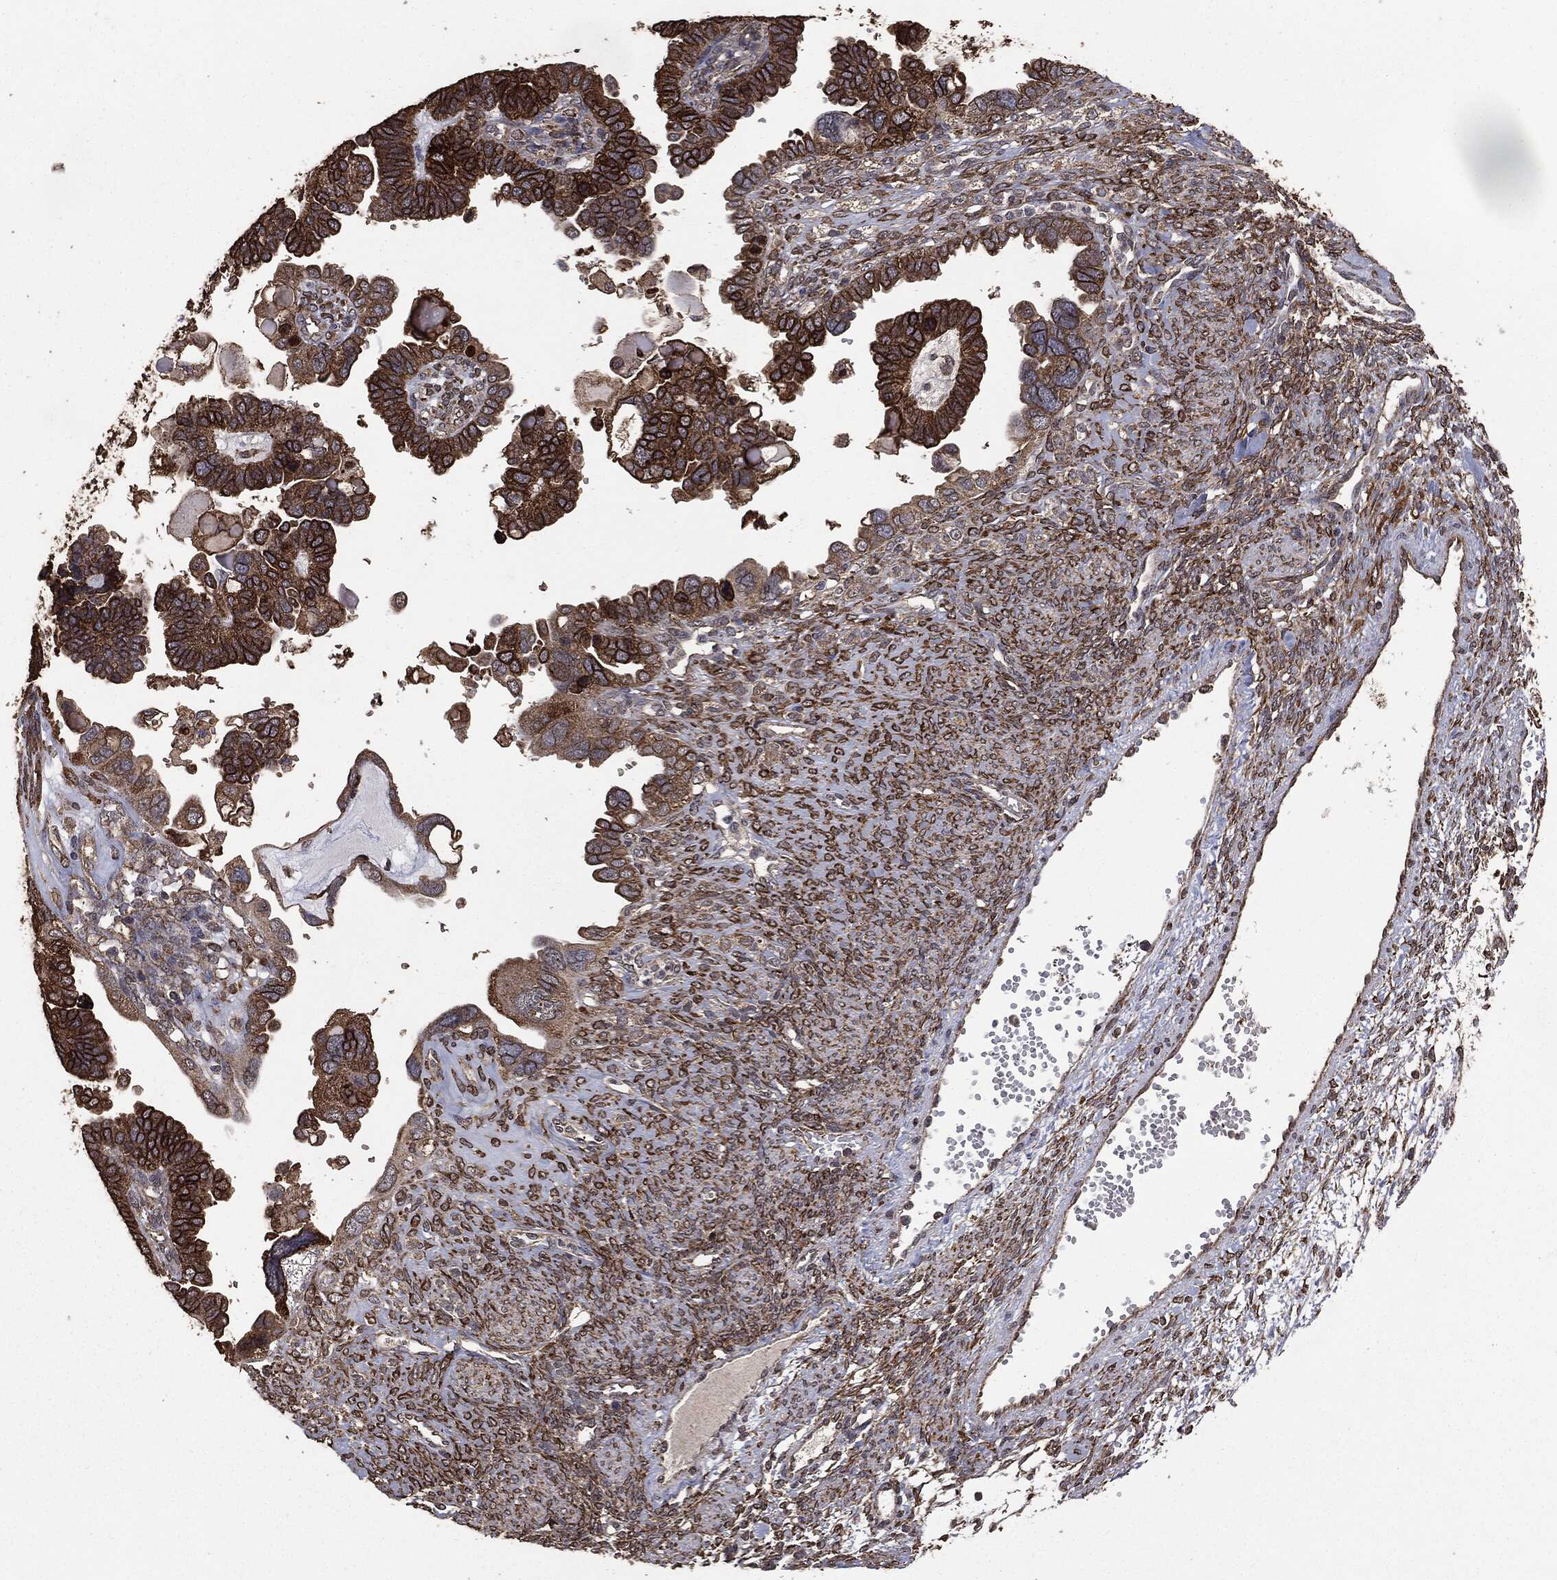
{"staining": {"intensity": "strong", "quantity": ">75%", "location": "cytoplasmic/membranous"}, "tissue": "ovarian cancer", "cell_type": "Tumor cells", "image_type": "cancer", "snomed": [{"axis": "morphology", "description": "Cystadenocarcinoma, serous, NOS"}, {"axis": "topography", "description": "Ovary"}], "caption": "Human ovarian cancer (serous cystadenocarcinoma) stained for a protein (brown) reveals strong cytoplasmic/membranous positive expression in approximately >75% of tumor cells.", "gene": "MTOR", "patient": {"sex": "female", "age": 51}}